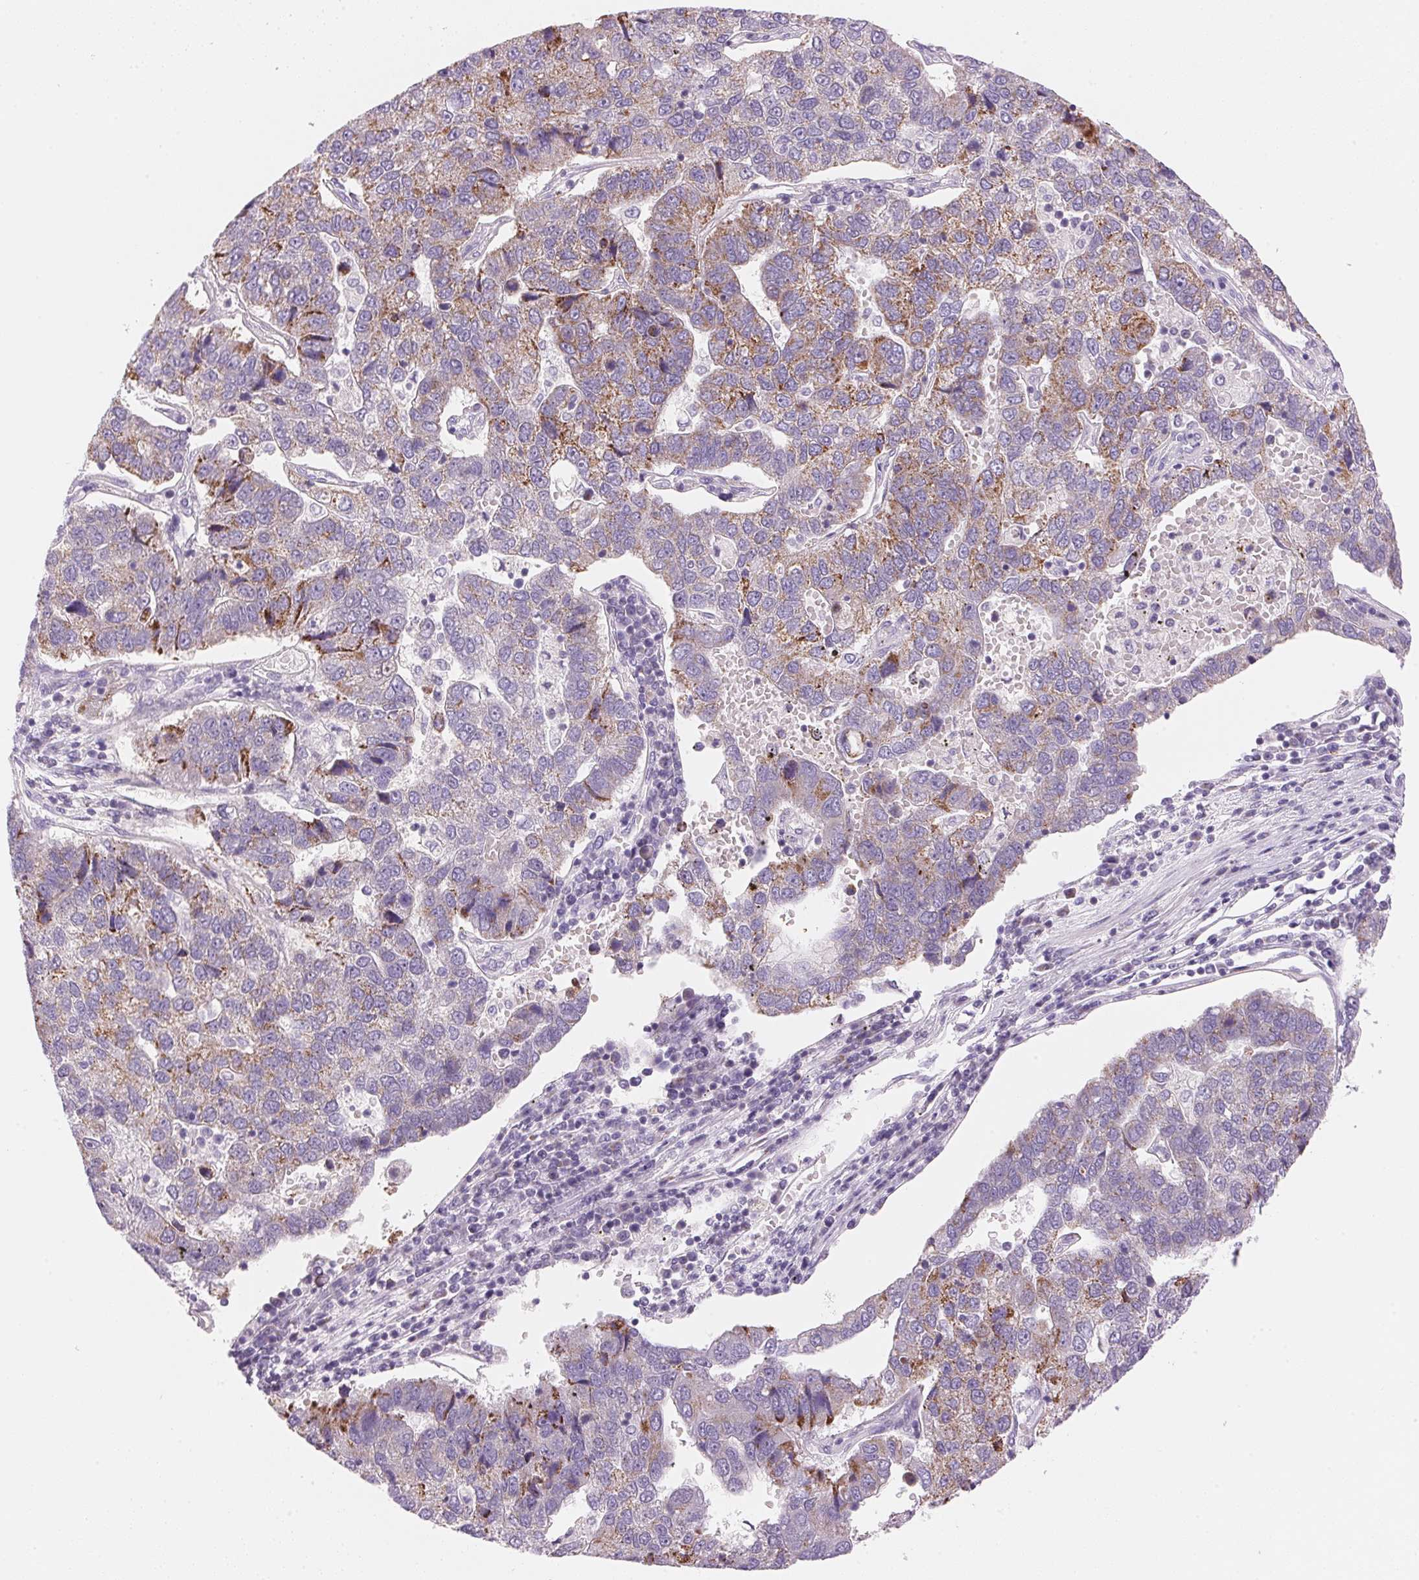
{"staining": {"intensity": "moderate", "quantity": "25%-75%", "location": "cytoplasmic/membranous"}, "tissue": "pancreatic cancer", "cell_type": "Tumor cells", "image_type": "cancer", "snomed": [{"axis": "morphology", "description": "Adenocarcinoma, NOS"}, {"axis": "topography", "description": "Pancreas"}], "caption": "Brown immunohistochemical staining in human pancreatic cancer (adenocarcinoma) reveals moderate cytoplasmic/membranous staining in about 25%-75% of tumor cells. The staining is performed using DAB brown chromogen to label protein expression. The nuclei are counter-stained blue using hematoxylin.", "gene": "CYP11B1", "patient": {"sex": "female", "age": 61}}